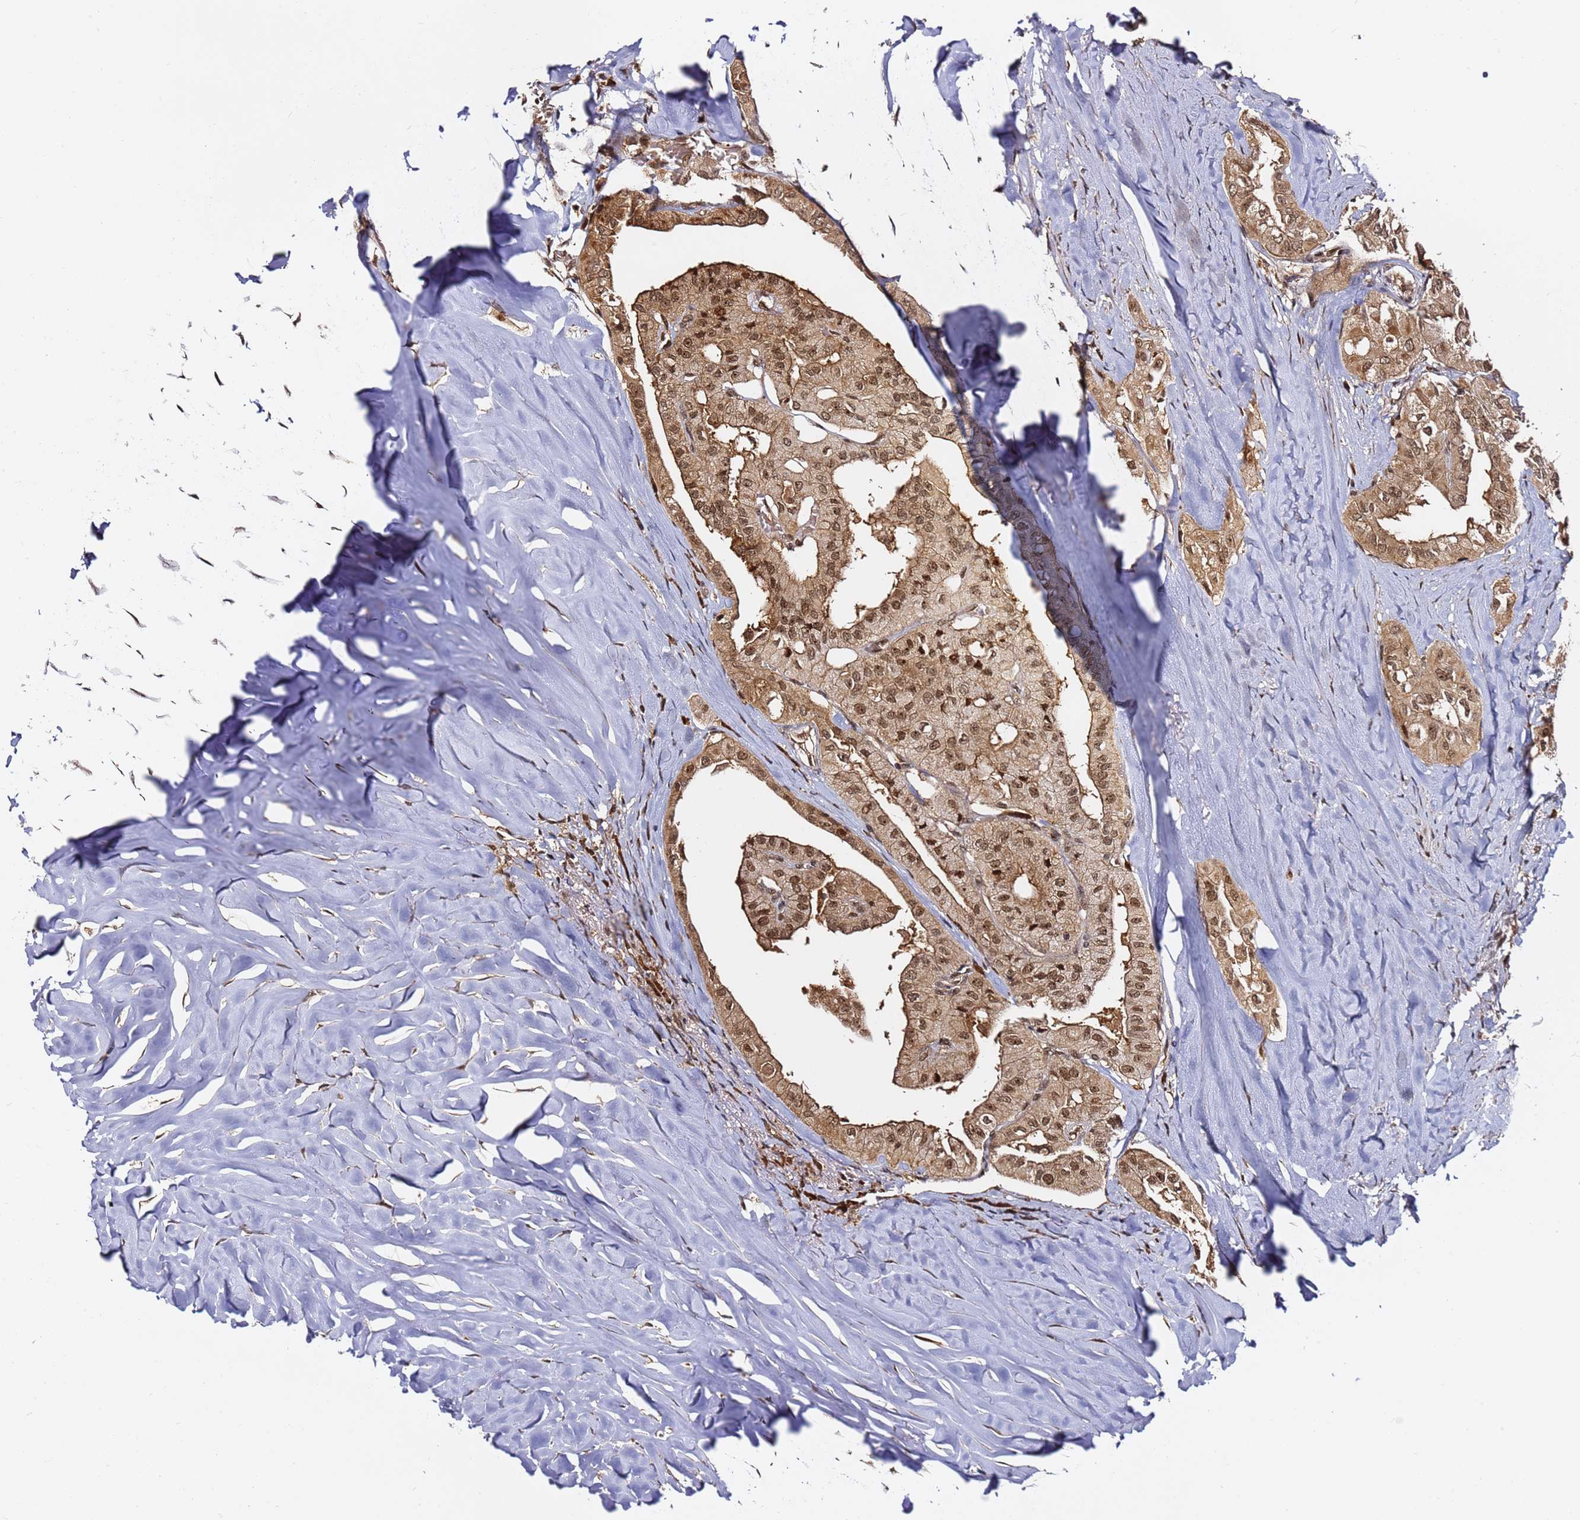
{"staining": {"intensity": "moderate", "quantity": ">75%", "location": "cytoplasmic/membranous,nuclear"}, "tissue": "thyroid cancer", "cell_type": "Tumor cells", "image_type": "cancer", "snomed": [{"axis": "morphology", "description": "Papillary adenocarcinoma, NOS"}, {"axis": "topography", "description": "Thyroid gland"}], "caption": "Protein expression analysis of human thyroid cancer reveals moderate cytoplasmic/membranous and nuclear staining in about >75% of tumor cells.", "gene": "RGS18", "patient": {"sex": "female", "age": 59}}